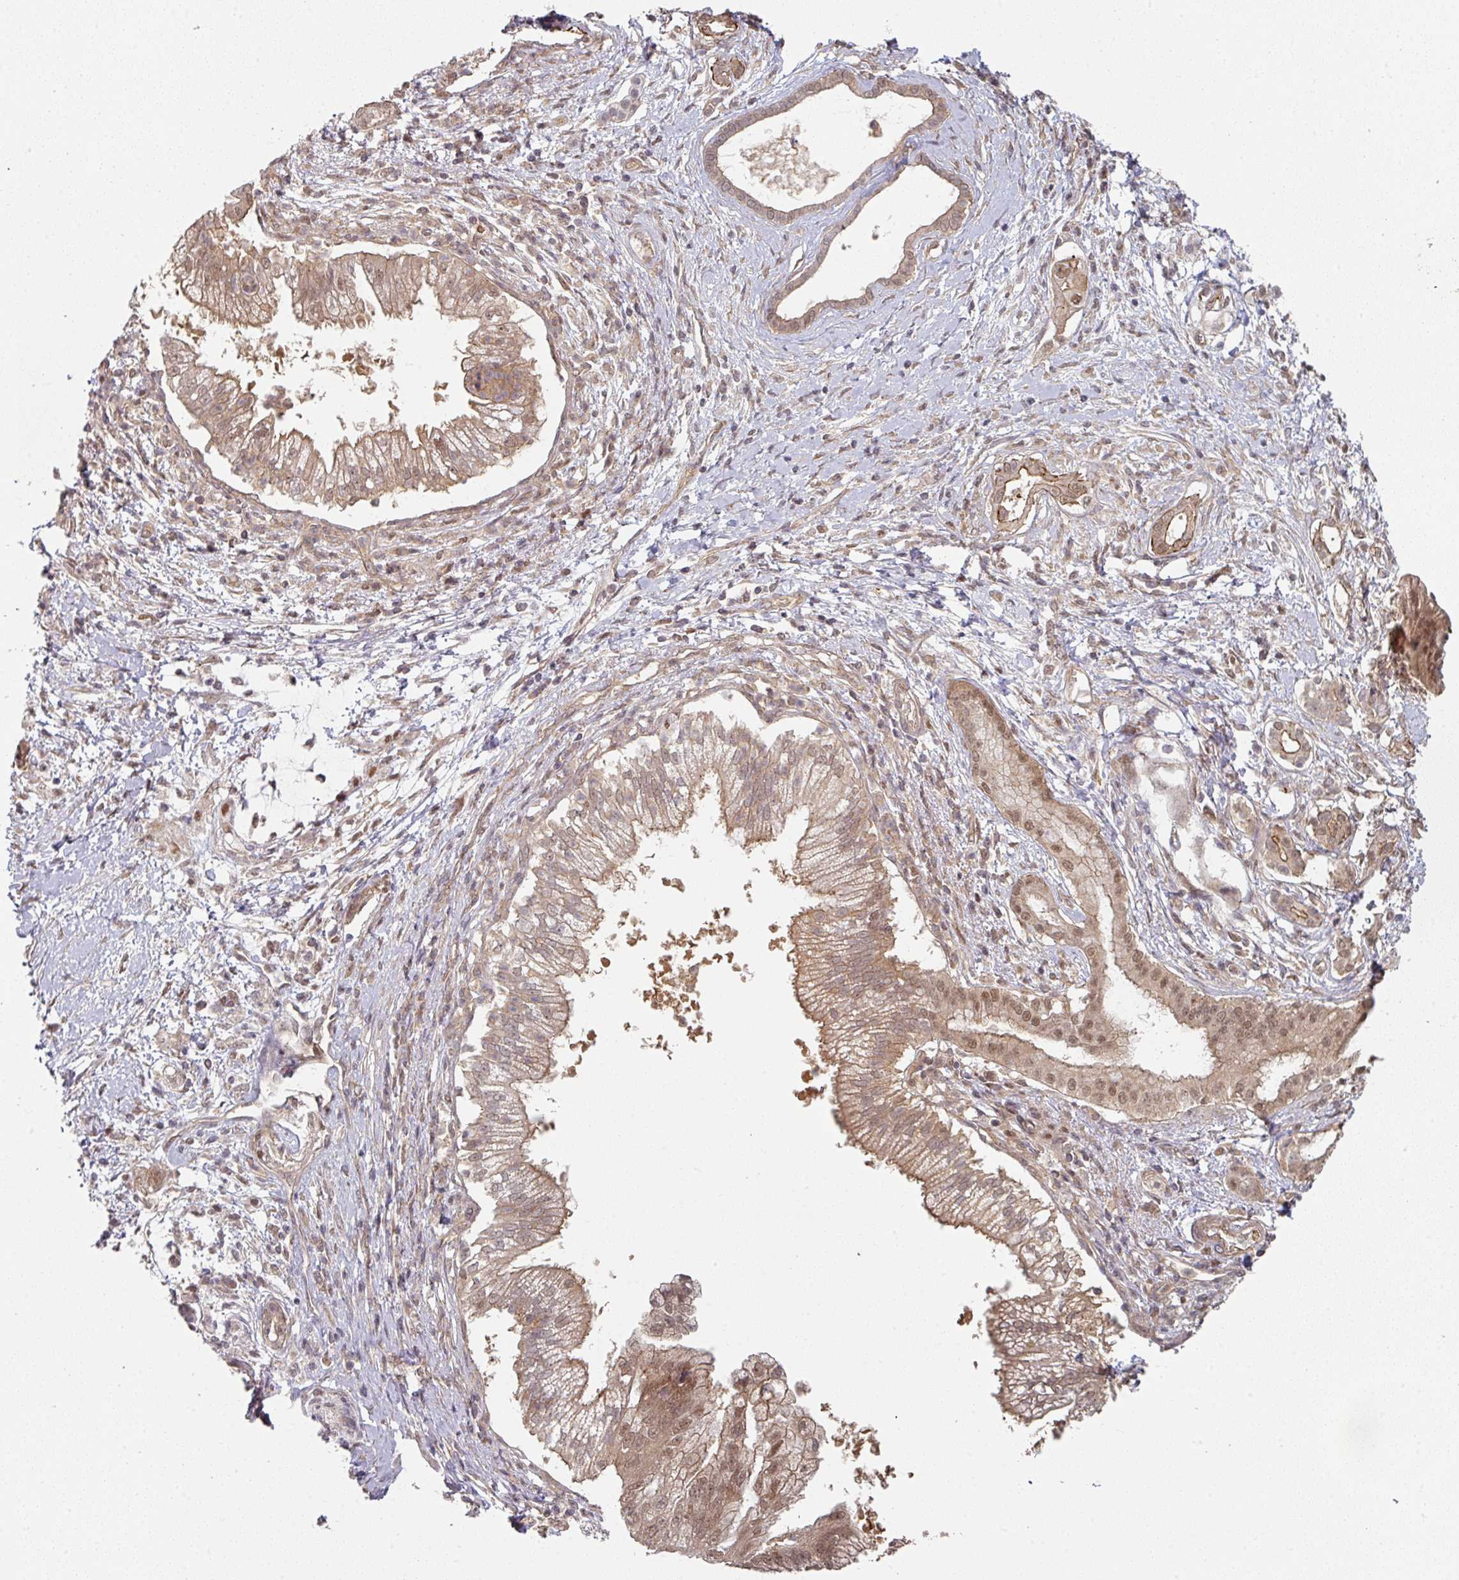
{"staining": {"intensity": "moderate", "quantity": ">75%", "location": "cytoplasmic/membranous,nuclear"}, "tissue": "pancreatic cancer", "cell_type": "Tumor cells", "image_type": "cancer", "snomed": [{"axis": "morphology", "description": "Adenocarcinoma, NOS"}, {"axis": "topography", "description": "Pancreas"}], "caption": "Tumor cells exhibit medium levels of moderate cytoplasmic/membranous and nuclear staining in approximately >75% of cells in human pancreatic cancer. (DAB IHC, brown staining for protein, blue staining for nuclei).", "gene": "PSME3IP1", "patient": {"sex": "male", "age": 70}}